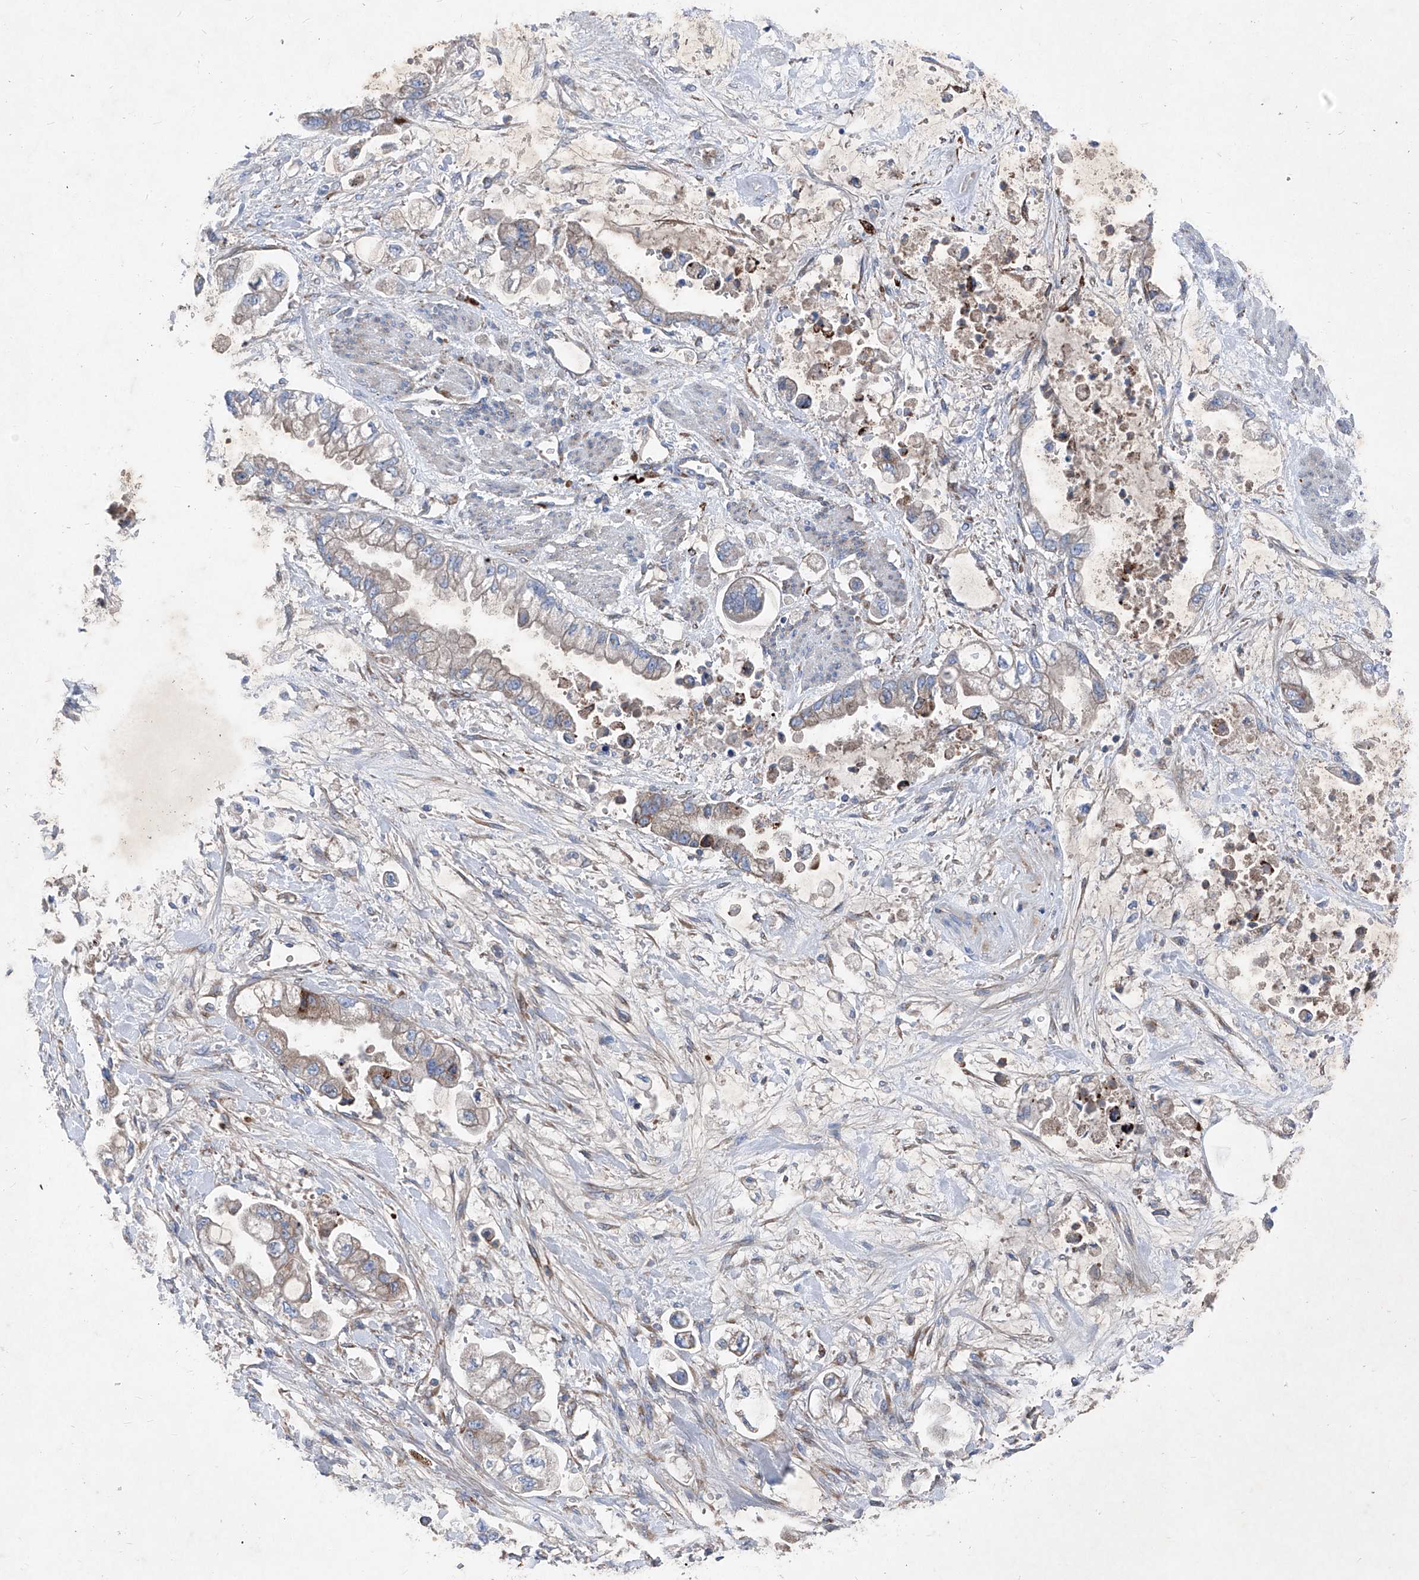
{"staining": {"intensity": "weak", "quantity": "<25%", "location": "cytoplasmic/membranous"}, "tissue": "stomach cancer", "cell_type": "Tumor cells", "image_type": "cancer", "snomed": [{"axis": "morphology", "description": "Adenocarcinoma, NOS"}, {"axis": "topography", "description": "Stomach"}], "caption": "Tumor cells show no significant protein positivity in stomach cancer.", "gene": "IFI27", "patient": {"sex": "male", "age": 62}}